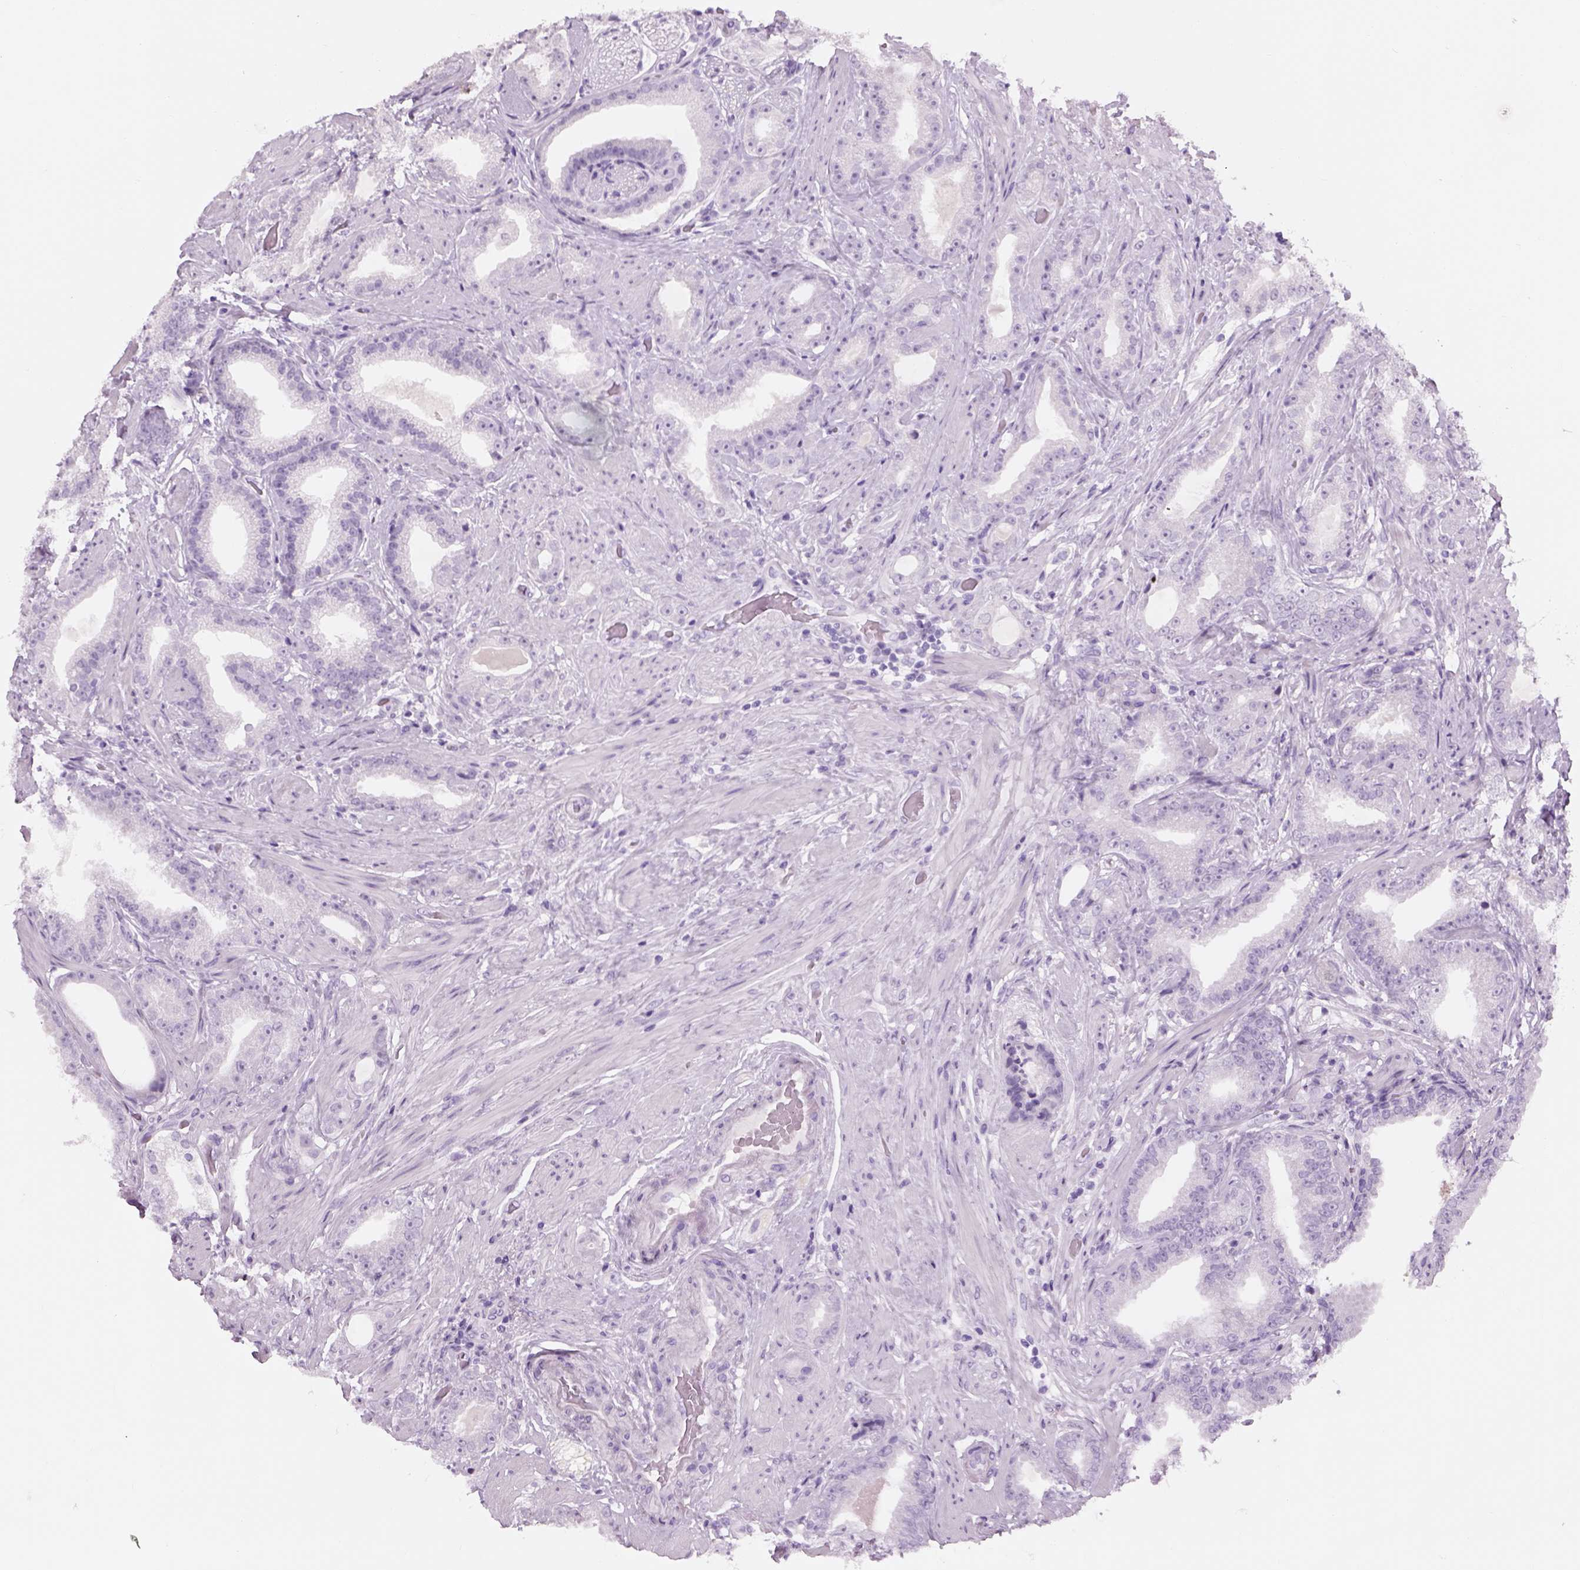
{"staining": {"intensity": "negative", "quantity": "none", "location": "none"}, "tissue": "prostate cancer", "cell_type": "Tumor cells", "image_type": "cancer", "snomed": [{"axis": "morphology", "description": "Adenocarcinoma, Low grade"}, {"axis": "topography", "description": "Prostate"}], "caption": "This is a micrograph of immunohistochemistry staining of low-grade adenocarcinoma (prostate), which shows no positivity in tumor cells. The staining was performed using DAB (3,3'-diaminobenzidine) to visualize the protein expression in brown, while the nuclei were stained in blue with hematoxylin (Magnification: 20x).", "gene": "TH", "patient": {"sex": "male", "age": 60}}